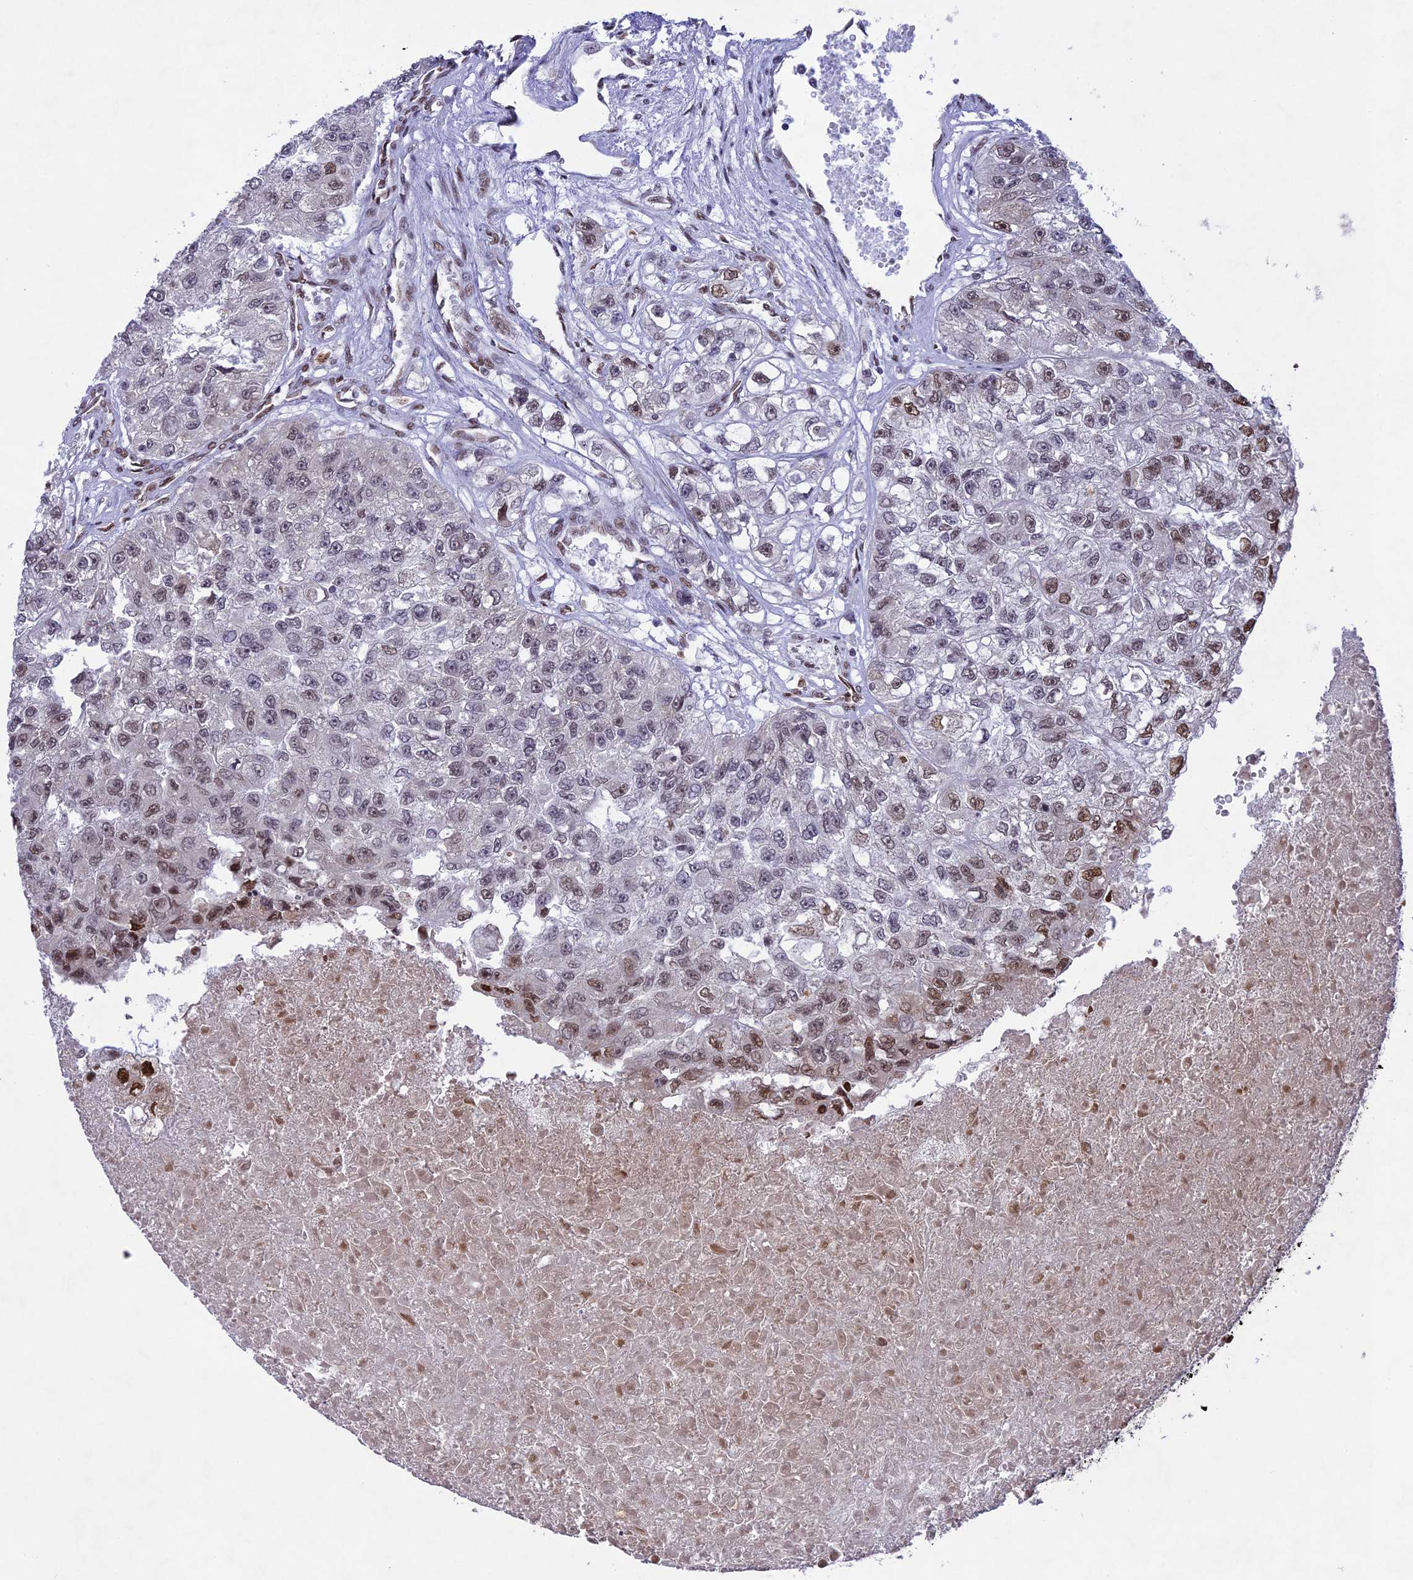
{"staining": {"intensity": "moderate", "quantity": "<25%", "location": "nuclear"}, "tissue": "renal cancer", "cell_type": "Tumor cells", "image_type": "cancer", "snomed": [{"axis": "morphology", "description": "Adenocarcinoma, NOS"}, {"axis": "topography", "description": "Kidney"}], "caption": "Protein analysis of renal adenocarcinoma tissue reveals moderate nuclear expression in about <25% of tumor cells. (brown staining indicates protein expression, while blue staining denotes nuclei).", "gene": "DDX1", "patient": {"sex": "male", "age": 63}}